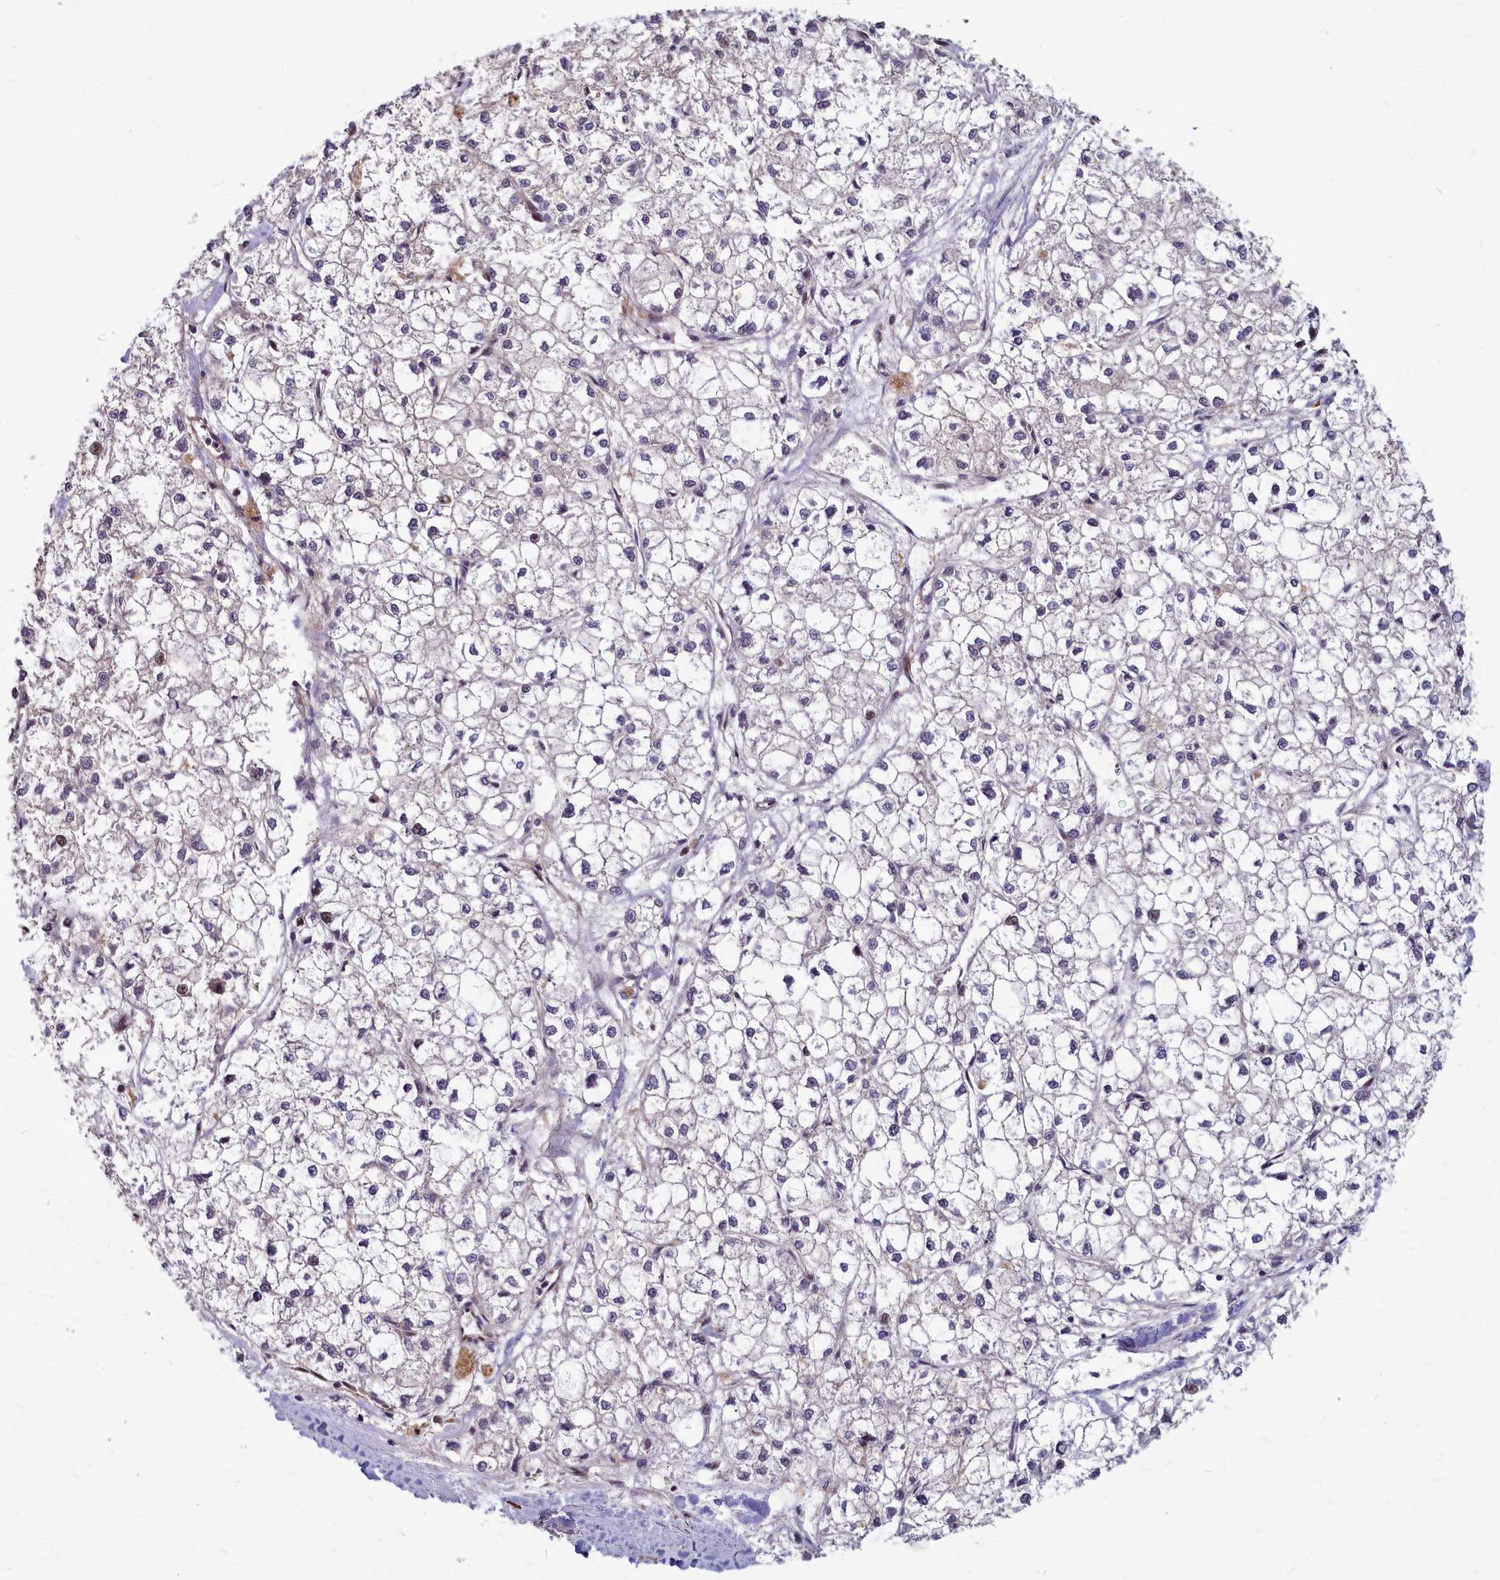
{"staining": {"intensity": "negative", "quantity": "none", "location": "none"}, "tissue": "liver cancer", "cell_type": "Tumor cells", "image_type": "cancer", "snomed": [{"axis": "morphology", "description": "Carcinoma, Hepatocellular, NOS"}, {"axis": "topography", "description": "Liver"}], "caption": "Liver hepatocellular carcinoma stained for a protein using IHC exhibits no positivity tumor cells.", "gene": "TTC5", "patient": {"sex": "female", "age": 43}}